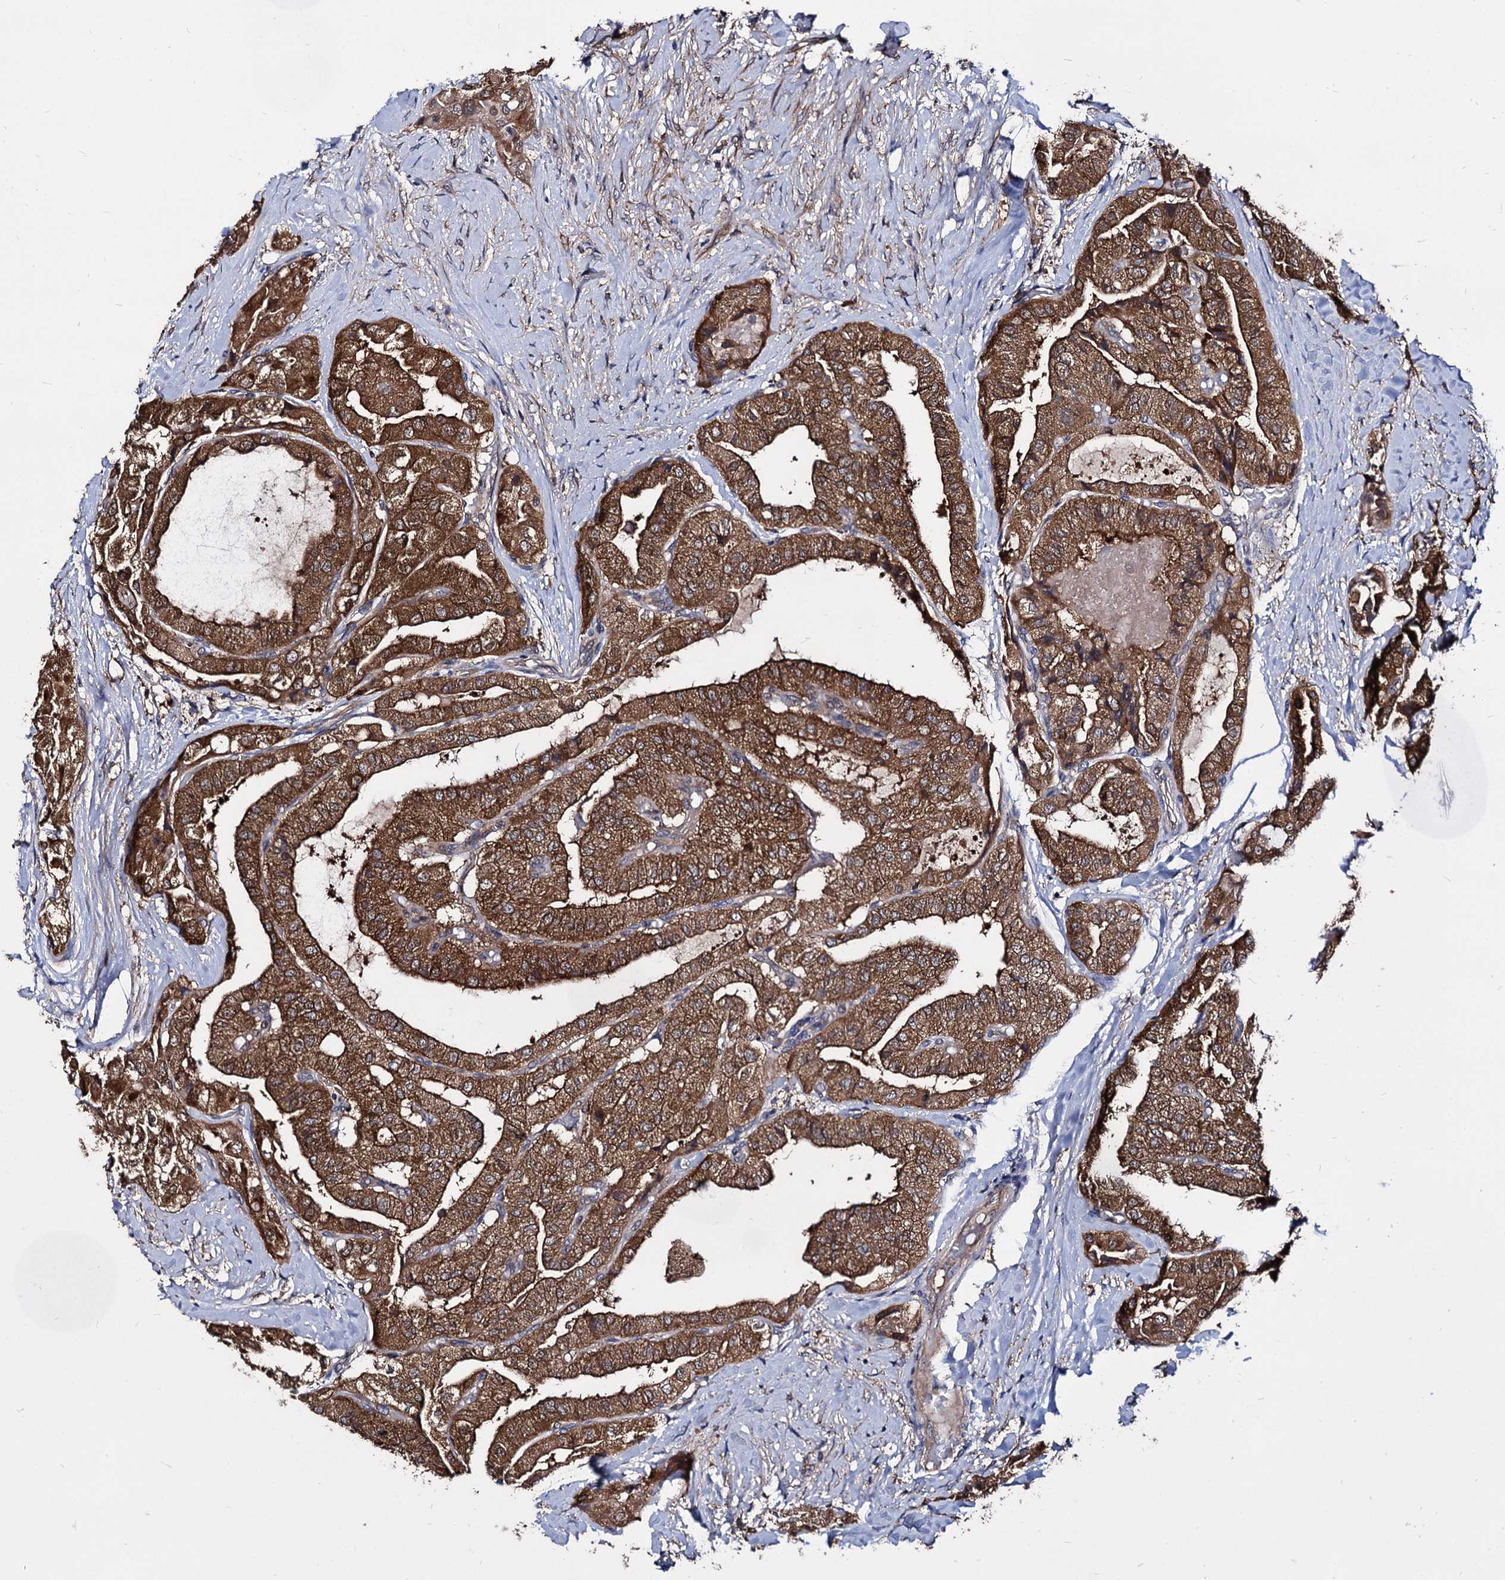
{"staining": {"intensity": "strong", "quantity": ">75%", "location": "cytoplasmic/membranous,nuclear"}, "tissue": "thyroid cancer", "cell_type": "Tumor cells", "image_type": "cancer", "snomed": [{"axis": "morphology", "description": "Papillary adenocarcinoma, NOS"}, {"axis": "topography", "description": "Thyroid gland"}], "caption": "A brown stain highlights strong cytoplasmic/membranous and nuclear staining of a protein in thyroid papillary adenocarcinoma tumor cells.", "gene": "NME1", "patient": {"sex": "female", "age": 59}}